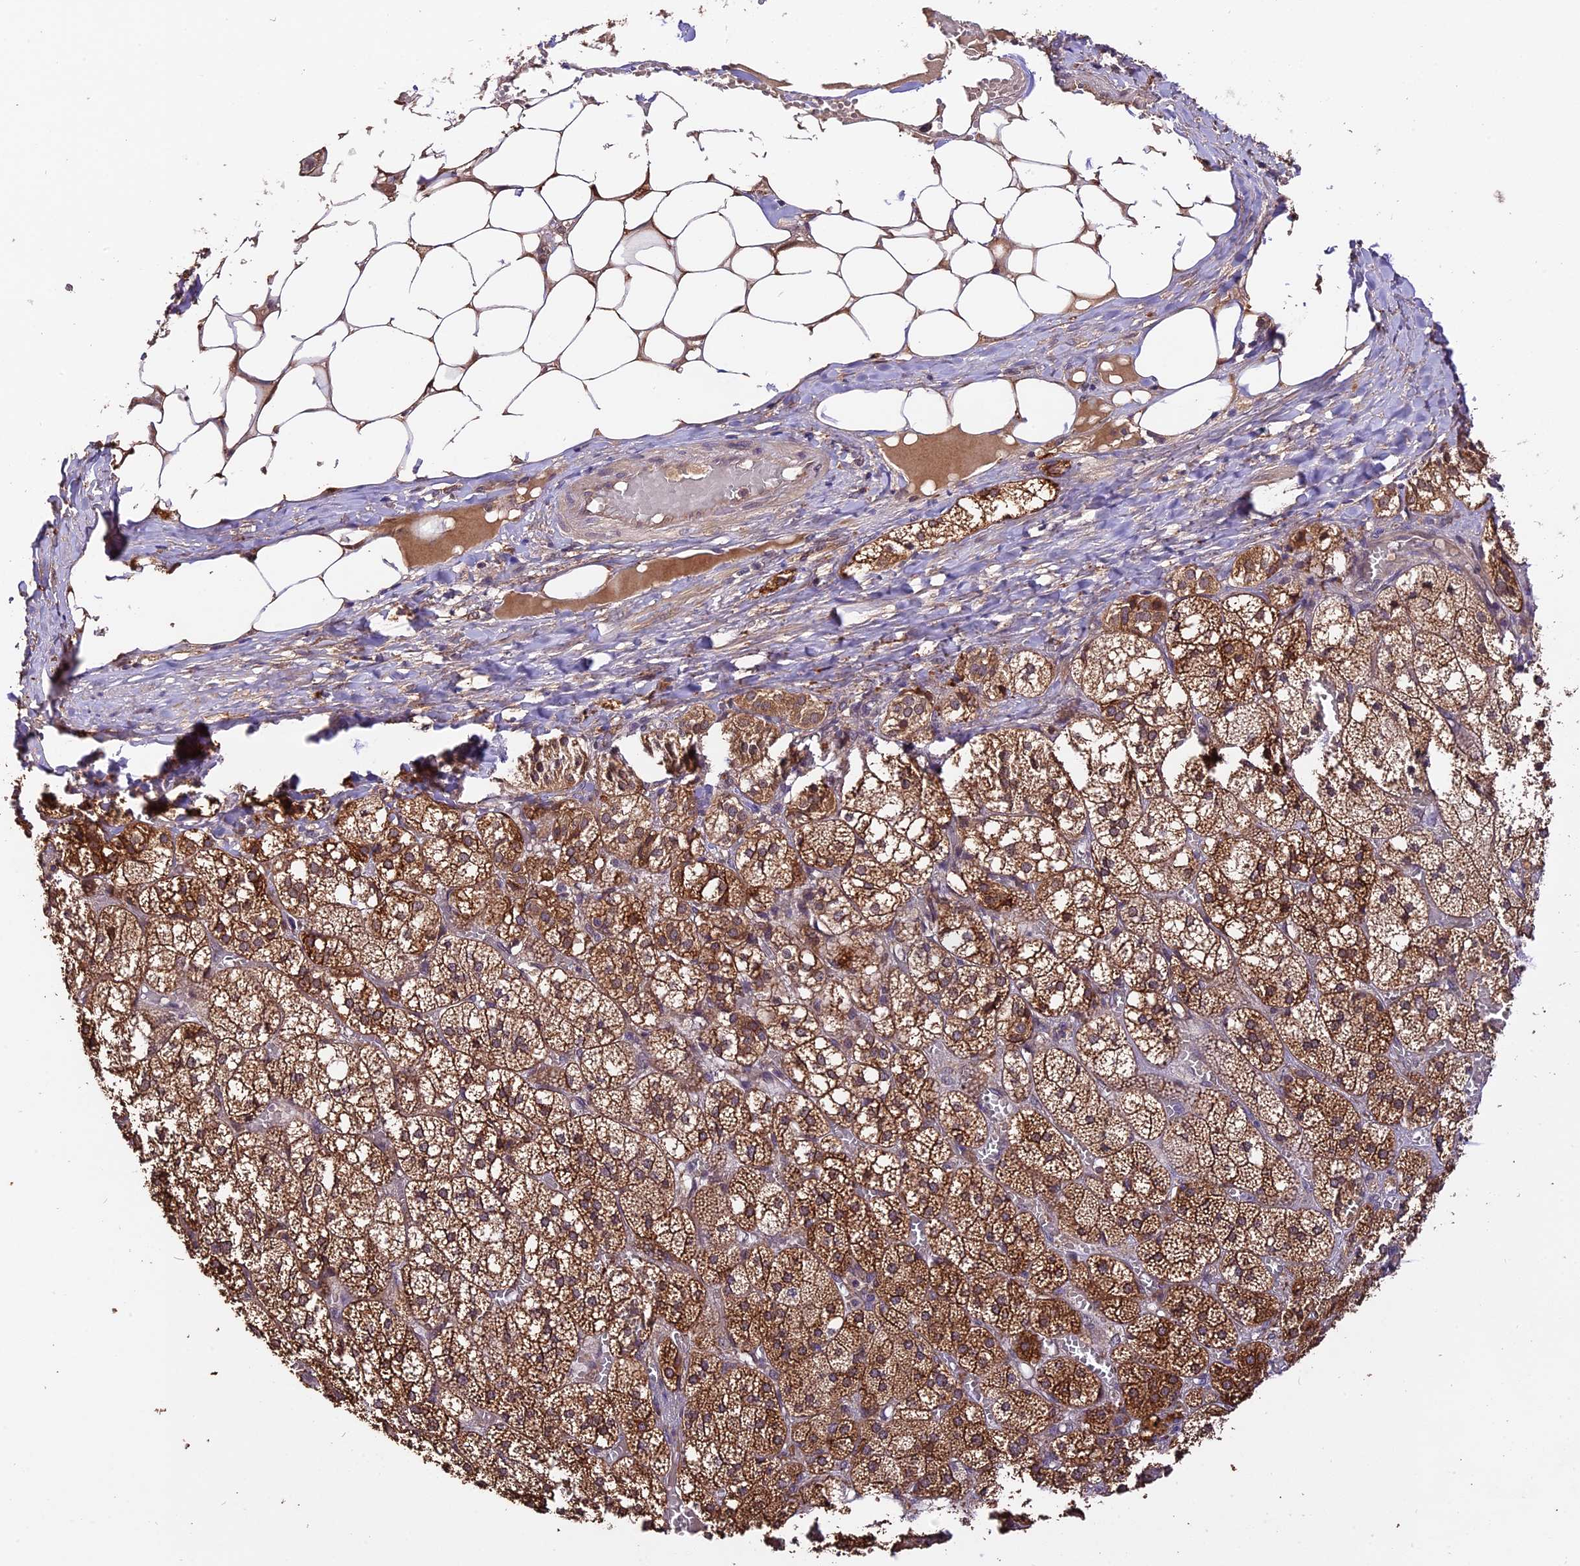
{"staining": {"intensity": "strong", "quantity": ">75%", "location": "cytoplasmic/membranous"}, "tissue": "adrenal gland", "cell_type": "Glandular cells", "image_type": "normal", "snomed": [{"axis": "morphology", "description": "Normal tissue, NOS"}, {"axis": "topography", "description": "Adrenal gland"}], "caption": "This is a histology image of immunohistochemistry (IHC) staining of unremarkable adrenal gland, which shows strong staining in the cytoplasmic/membranous of glandular cells.", "gene": "TRMT1", "patient": {"sex": "female", "age": 61}}